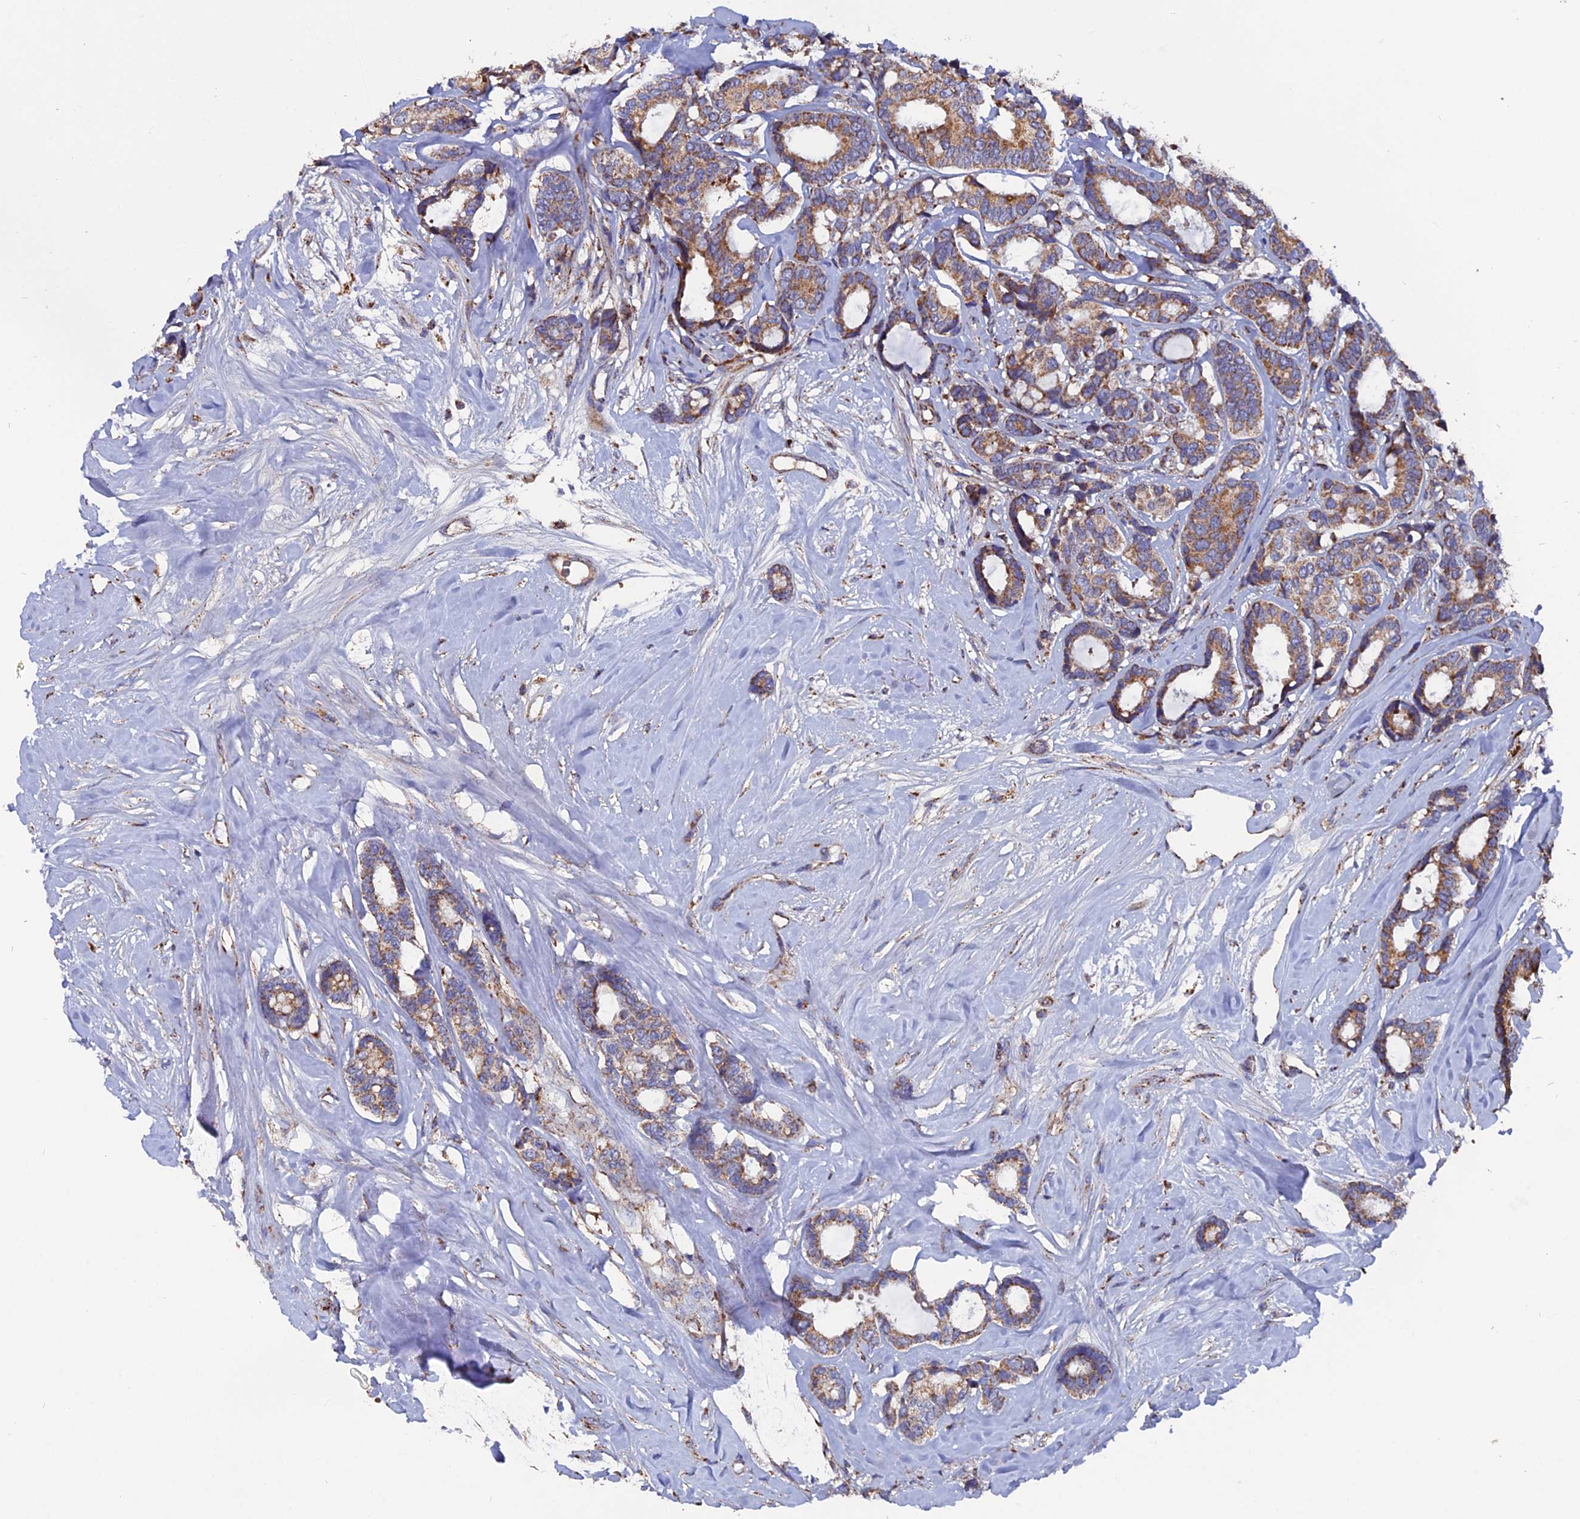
{"staining": {"intensity": "moderate", "quantity": ">75%", "location": "cytoplasmic/membranous"}, "tissue": "breast cancer", "cell_type": "Tumor cells", "image_type": "cancer", "snomed": [{"axis": "morphology", "description": "Duct carcinoma"}, {"axis": "topography", "description": "Breast"}], "caption": "Immunohistochemistry photomicrograph of neoplastic tissue: human infiltrating ductal carcinoma (breast) stained using IHC shows medium levels of moderate protein expression localized specifically in the cytoplasmic/membranous of tumor cells, appearing as a cytoplasmic/membranous brown color.", "gene": "TGFA", "patient": {"sex": "female", "age": 87}}